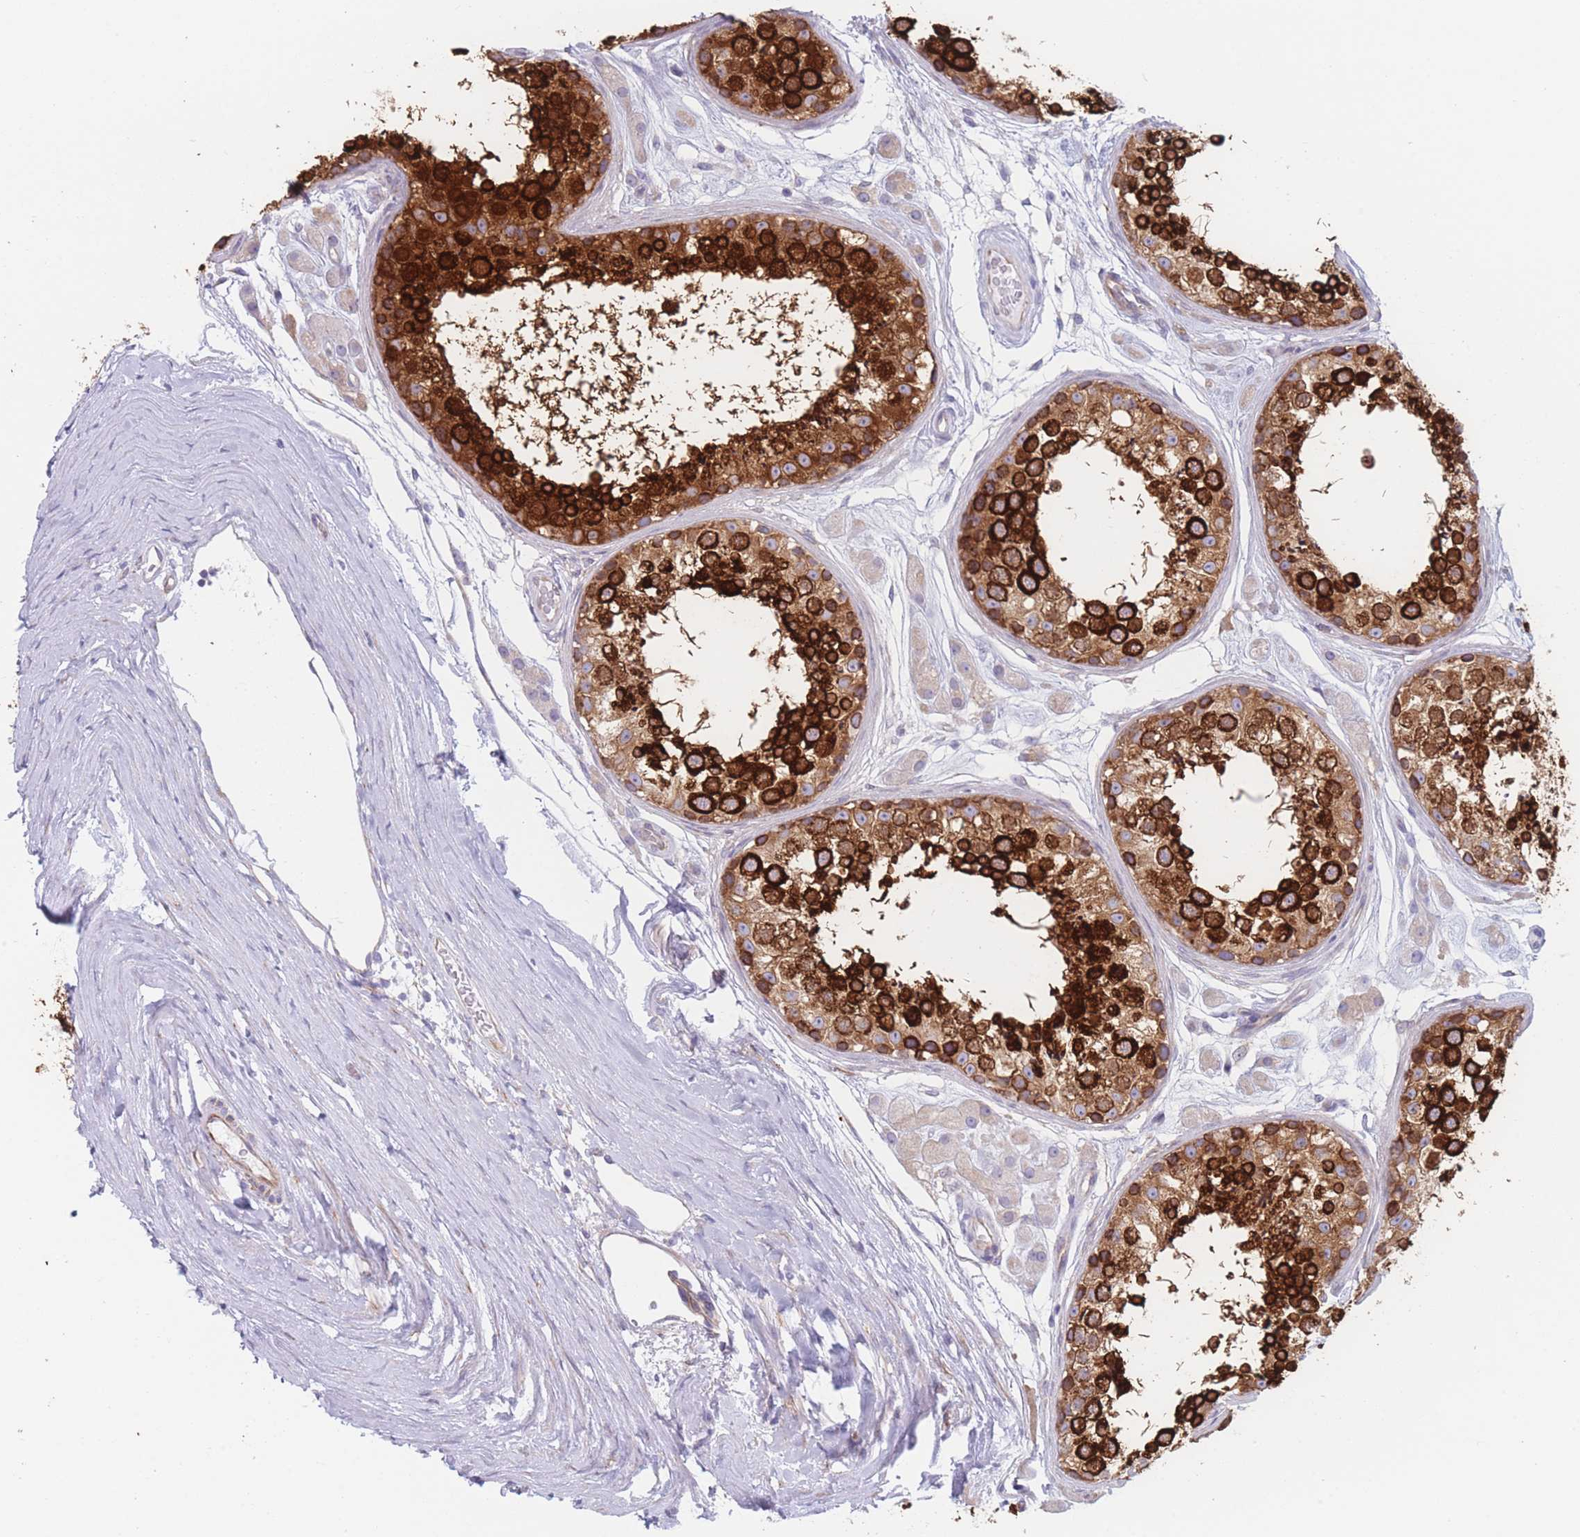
{"staining": {"intensity": "strong", "quantity": ">75%", "location": "cytoplasmic/membranous"}, "tissue": "testis", "cell_type": "Cells in seminiferous ducts", "image_type": "normal", "snomed": [{"axis": "morphology", "description": "Normal tissue, NOS"}, {"axis": "topography", "description": "Testis"}], "caption": "This image exhibits unremarkable testis stained with immunohistochemistry to label a protein in brown. The cytoplasmic/membranous of cells in seminiferous ducts show strong positivity for the protein. Nuclei are counter-stained blue.", "gene": "AK9", "patient": {"sex": "male", "age": 25}}